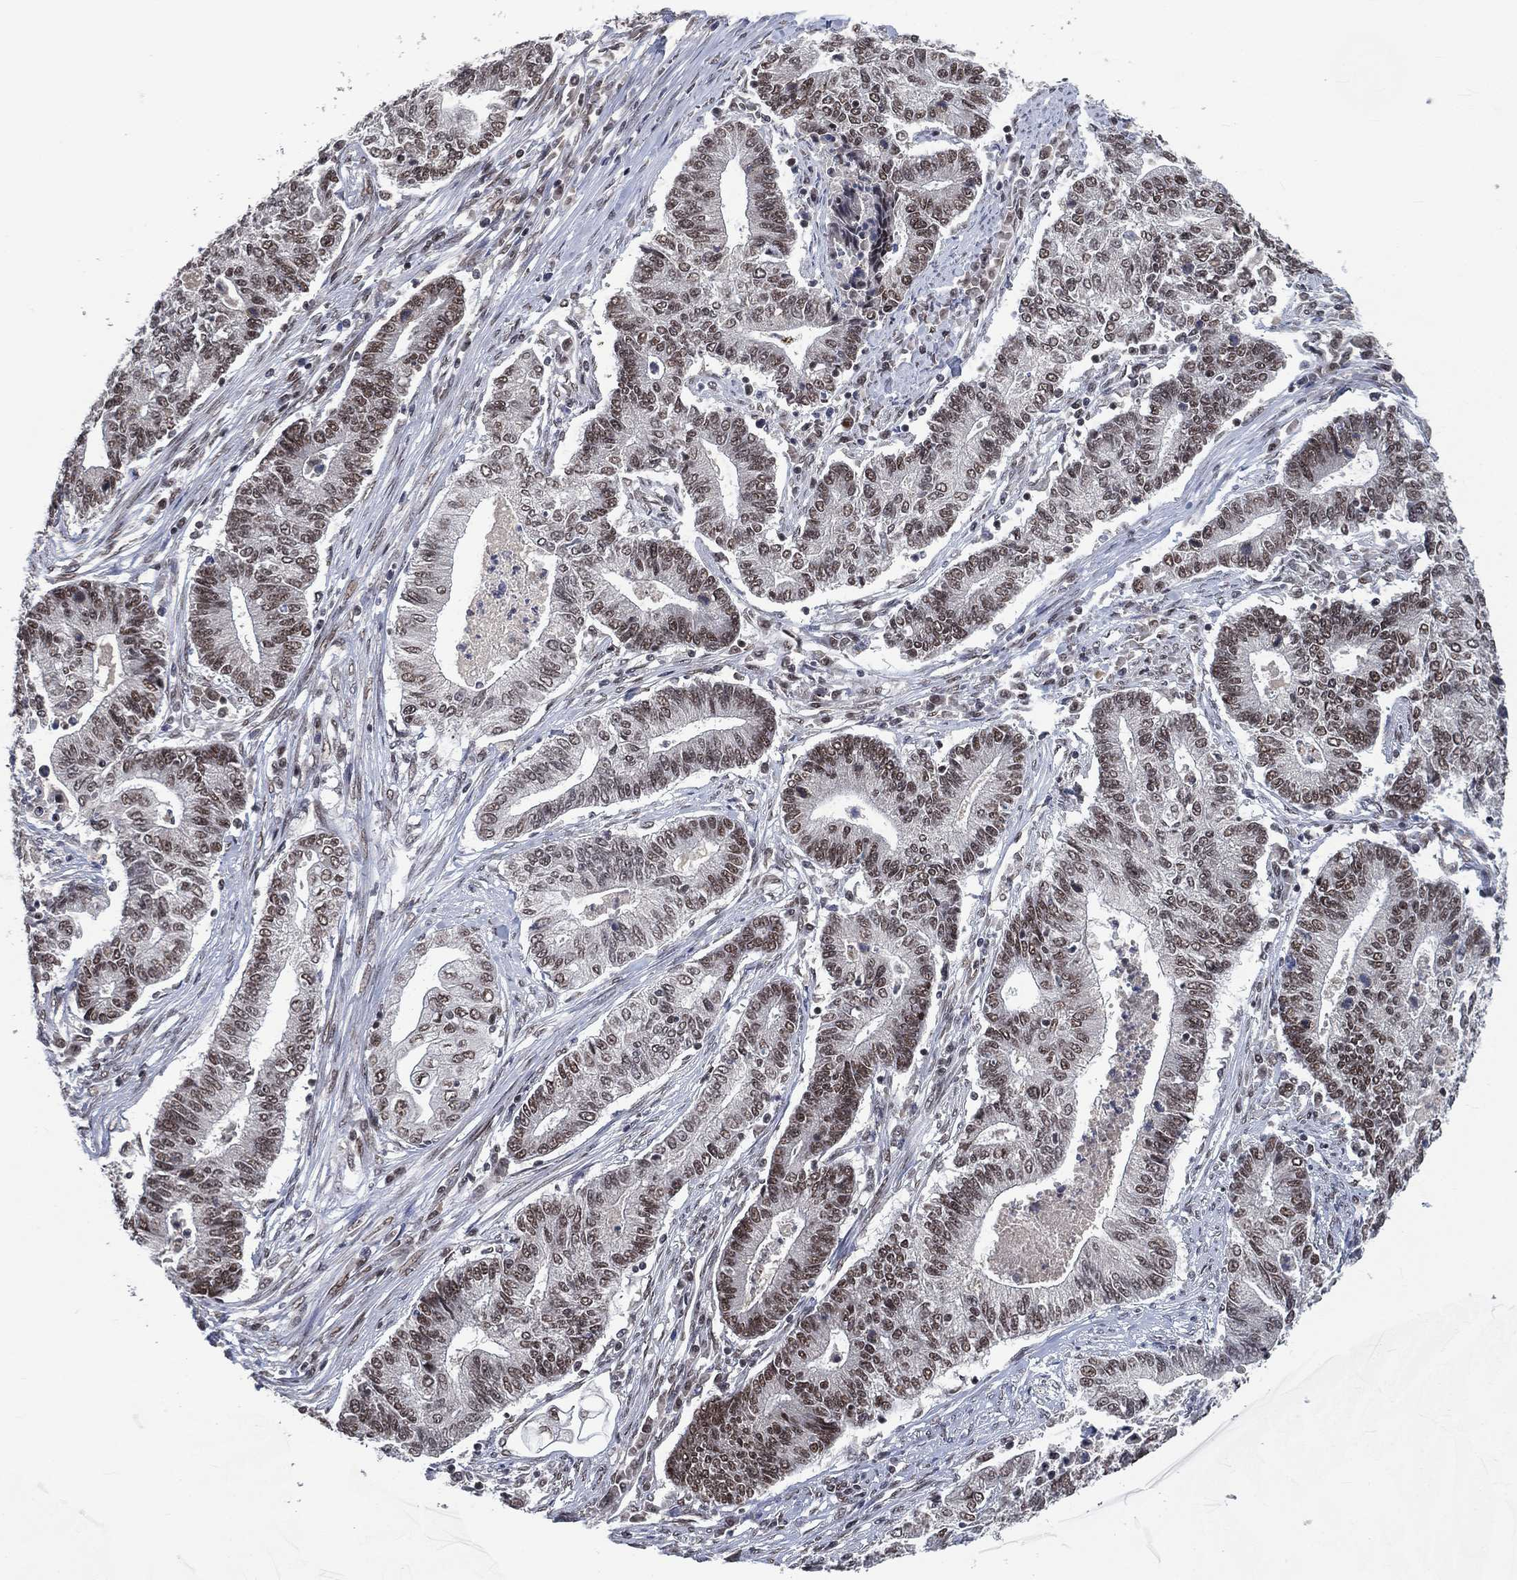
{"staining": {"intensity": "moderate", "quantity": "25%-75%", "location": "nuclear"}, "tissue": "endometrial cancer", "cell_type": "Tumor cells", "image_type": "cancer", "snomed": [{"axis": "morphology", "description": "Adenocarcinoma, NOS"}, {"axis": "topography", "description": "Uterus"}, {"axis": "topography", "description": "Endometrium"}], "caption": "The micrograph shows a brown stain indicating the presence of a protein in the nuclear of tumor cells in endometrial cancer (adenocarcinoma).", "gene": "YLPM1", "patient": {"sex": "female", "age": 54}}